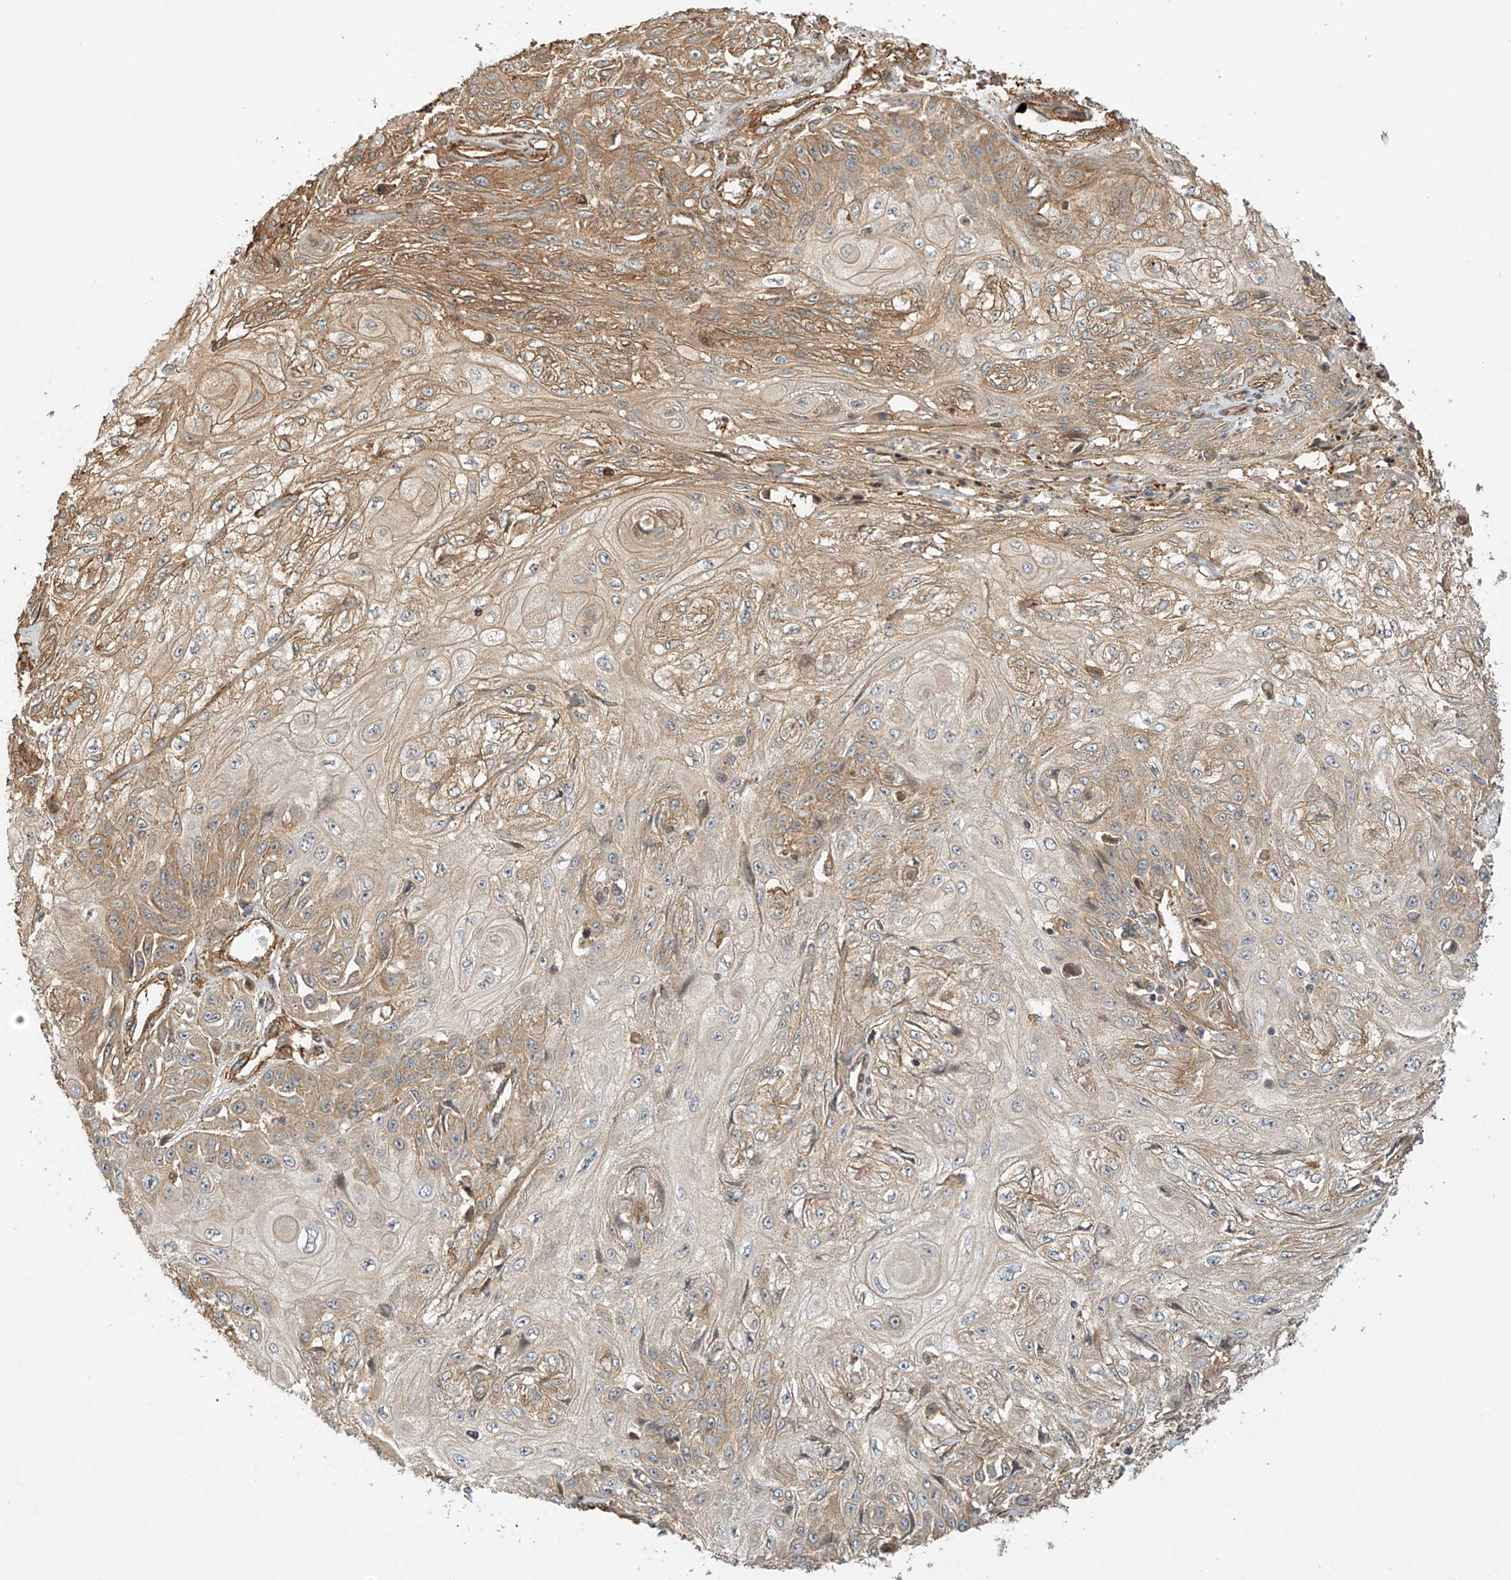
{"staining": {"intensity": "moderate", "quantity": "25%-75%", "location": "cytoplasmic/membranous"}, "tissue": "skin cancer", "cell_type": "Tumor cells", "image_type": "cancer", "snomed": [{"axis": "morphology", "description": "Squamous cell carcinoma, NOS"}, {"axis": "morphology", "description": "Squamous cell carcinoma, metastatic, NOS"}, {"axis": "topography", "description": "Skin"}, {"axis": "topography", "description": "Lymph node"}], "caption": "Protein analysis of squamous cell carcinoma (skin) tissue demonstrates moderate cytoplasmic/membranous positivity in about 25%-75% of tumor cells.", "gene": "CSMD3", "patient": {"sex": "male", "age": 75}}